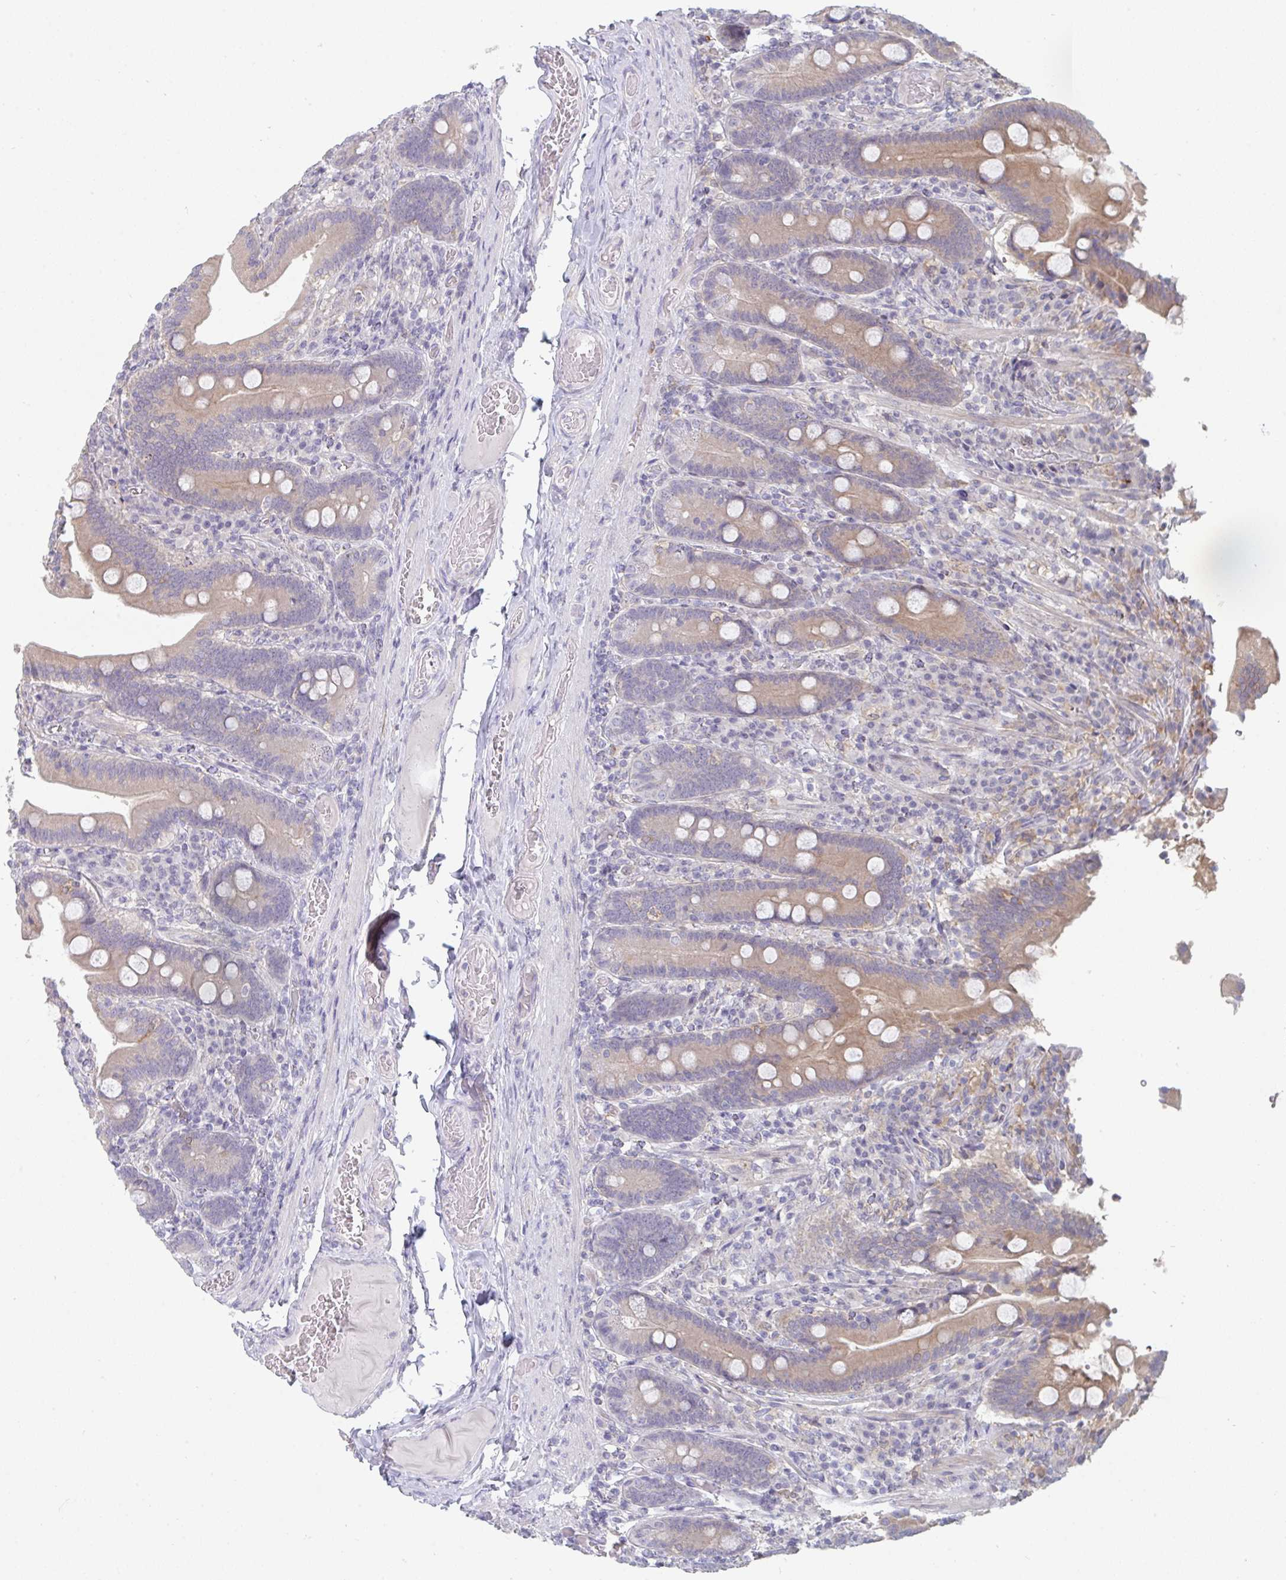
{"staining": {"intensity": "weak", "quantity": ">75%", "location": "cytoplasmic/membranous"}, "tissue": "duodenum", "cell_type": "Glandular cells", "image_type": "normal", "snomed": [{"axis": "morphology", "description": "Normal tissue, NOS"}, {"axis": "topography", "description": "Duodenum"}], "caption": "This is a micrograph of immunohistochemistry (IHC) staining of unremarkable duodenum, which shows weak positivity in the cytoplasmic/membranous of glandular cells.", "gene": "PTPRD", "patient": {"sex": "female", "age": 62}}